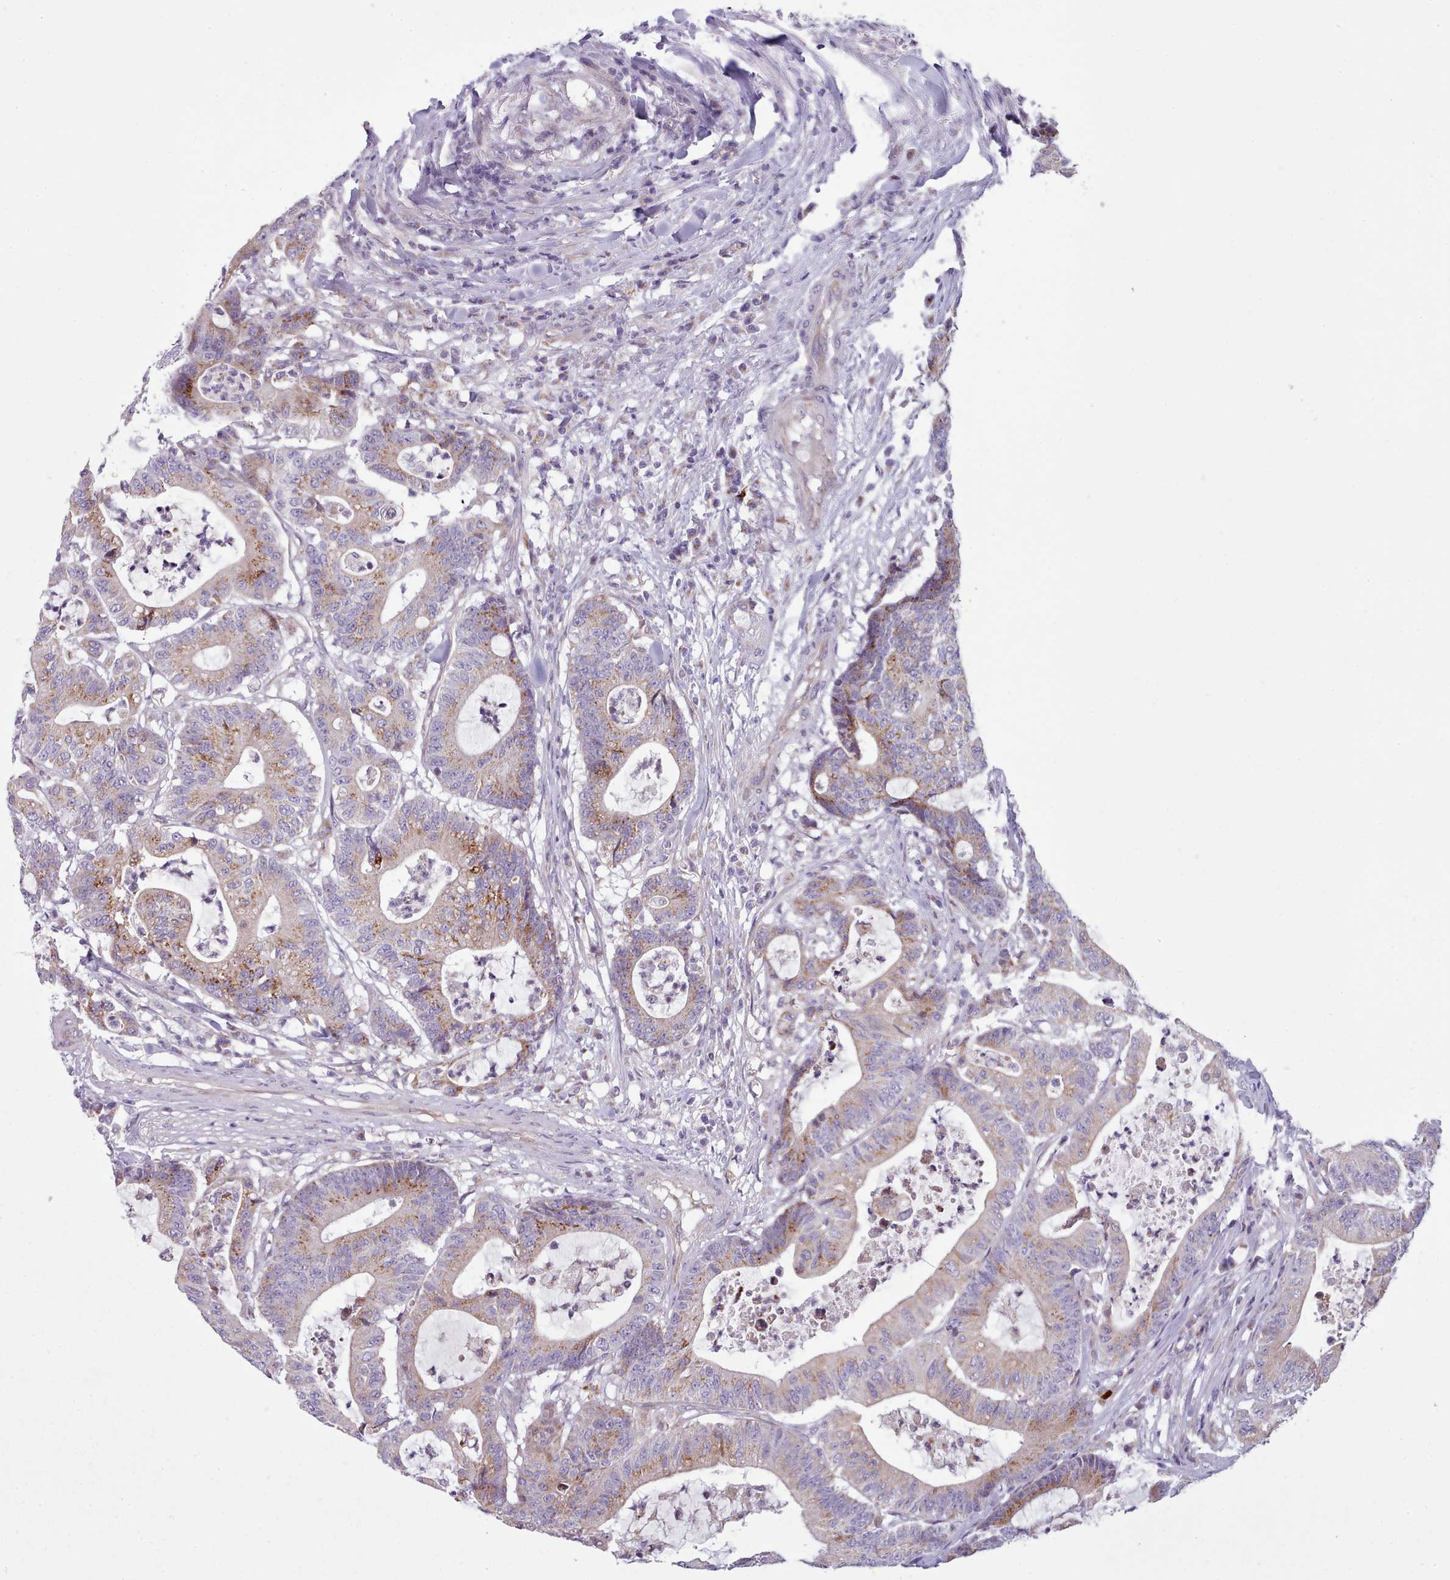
{"staining": {"intensity": "moderate", "quantity": "25%-75%", "location": "cytoplasmic/membranous"}, "tissue": "colorectal cancer", "cell_type": "Tumor cells", "image_type": "cancer", "snomed": [{"axis": "morphology", "description": "Adenocarcinoma, NOS"}, {"axis": "topography", "description": "Colon"}], "caption": "The image exhibits a brown stain indicating the presence of a protein in the cytoplasmic/membranous of tumor cells in adenocarcinoma (colorectal). (DAB (3,3'-diaminobenzidine) = brown stain, brightfield microscopy at high magnification).", "gene": "SLC52A3", "patient": {"sex": "female", "age": 84}}